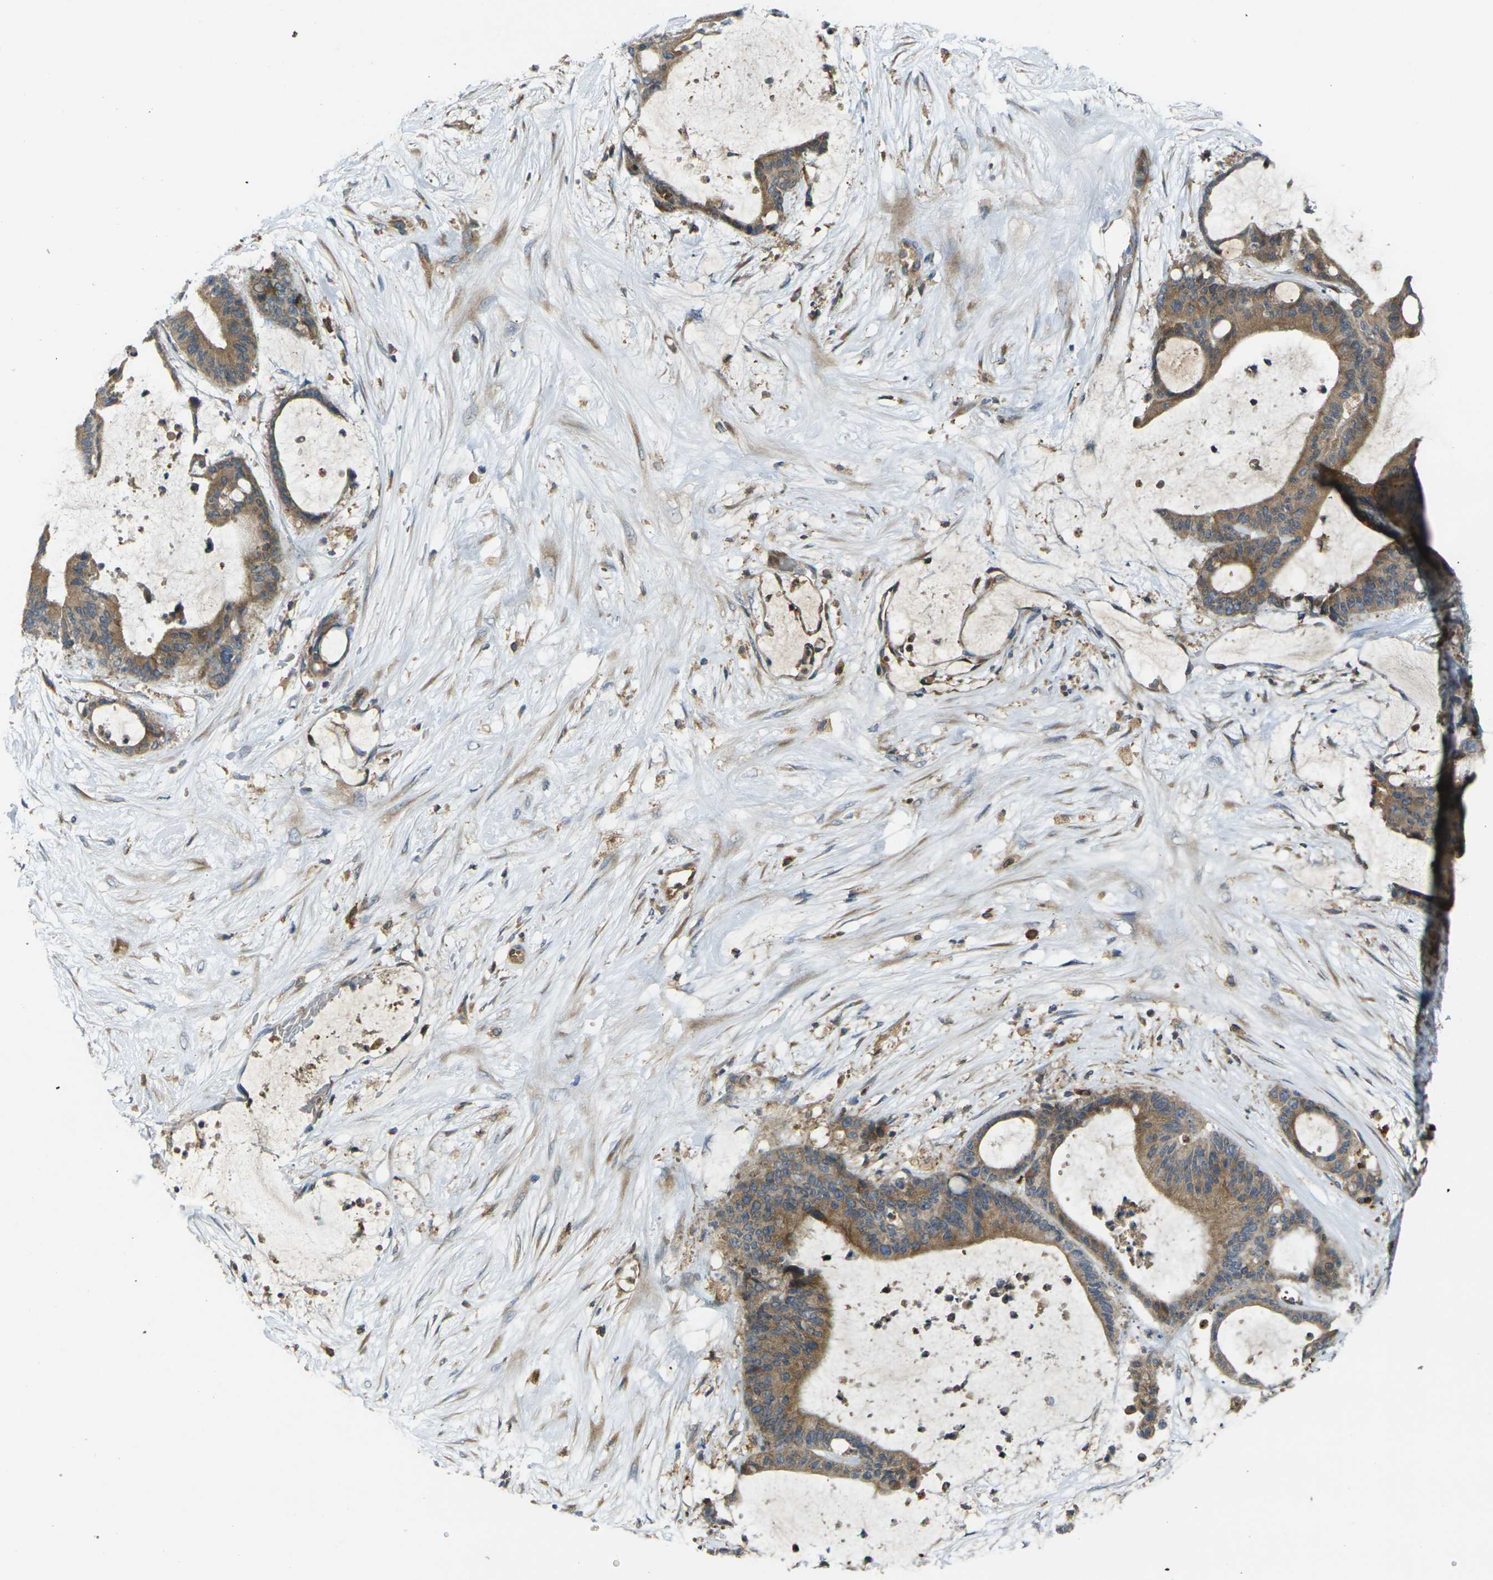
{"staining": {"intensity": "moderate", "quantity": ">75%", "location": "cytoplasmic/membranous"}, "tissue": "liver cancer", "cell_type": "Tumor cells", "image_type": "cancer", "snomed": [{"axis": "morphology", "description": "Cholangiocarcinoma"}, {"axis": "topography", "description": "Liver"}], "caption": "High-magnification brightfield microscopy of liver cancer (cholangiocarcinoma) stained with DAB (3,3'-diaminobenzidine) (brown) and counterstained with hematoxylin (blue). tumor cells exhibit moderate cytoplasmic/membranous positivity is appreciated in approximately>75% of cells. (DAB (3,3'-diaminobenzidine) IHC, brown staining for protein, blue staining for nuclei).", "gene": "FZD1", "patient": {"sex": "female", "age": 73}}